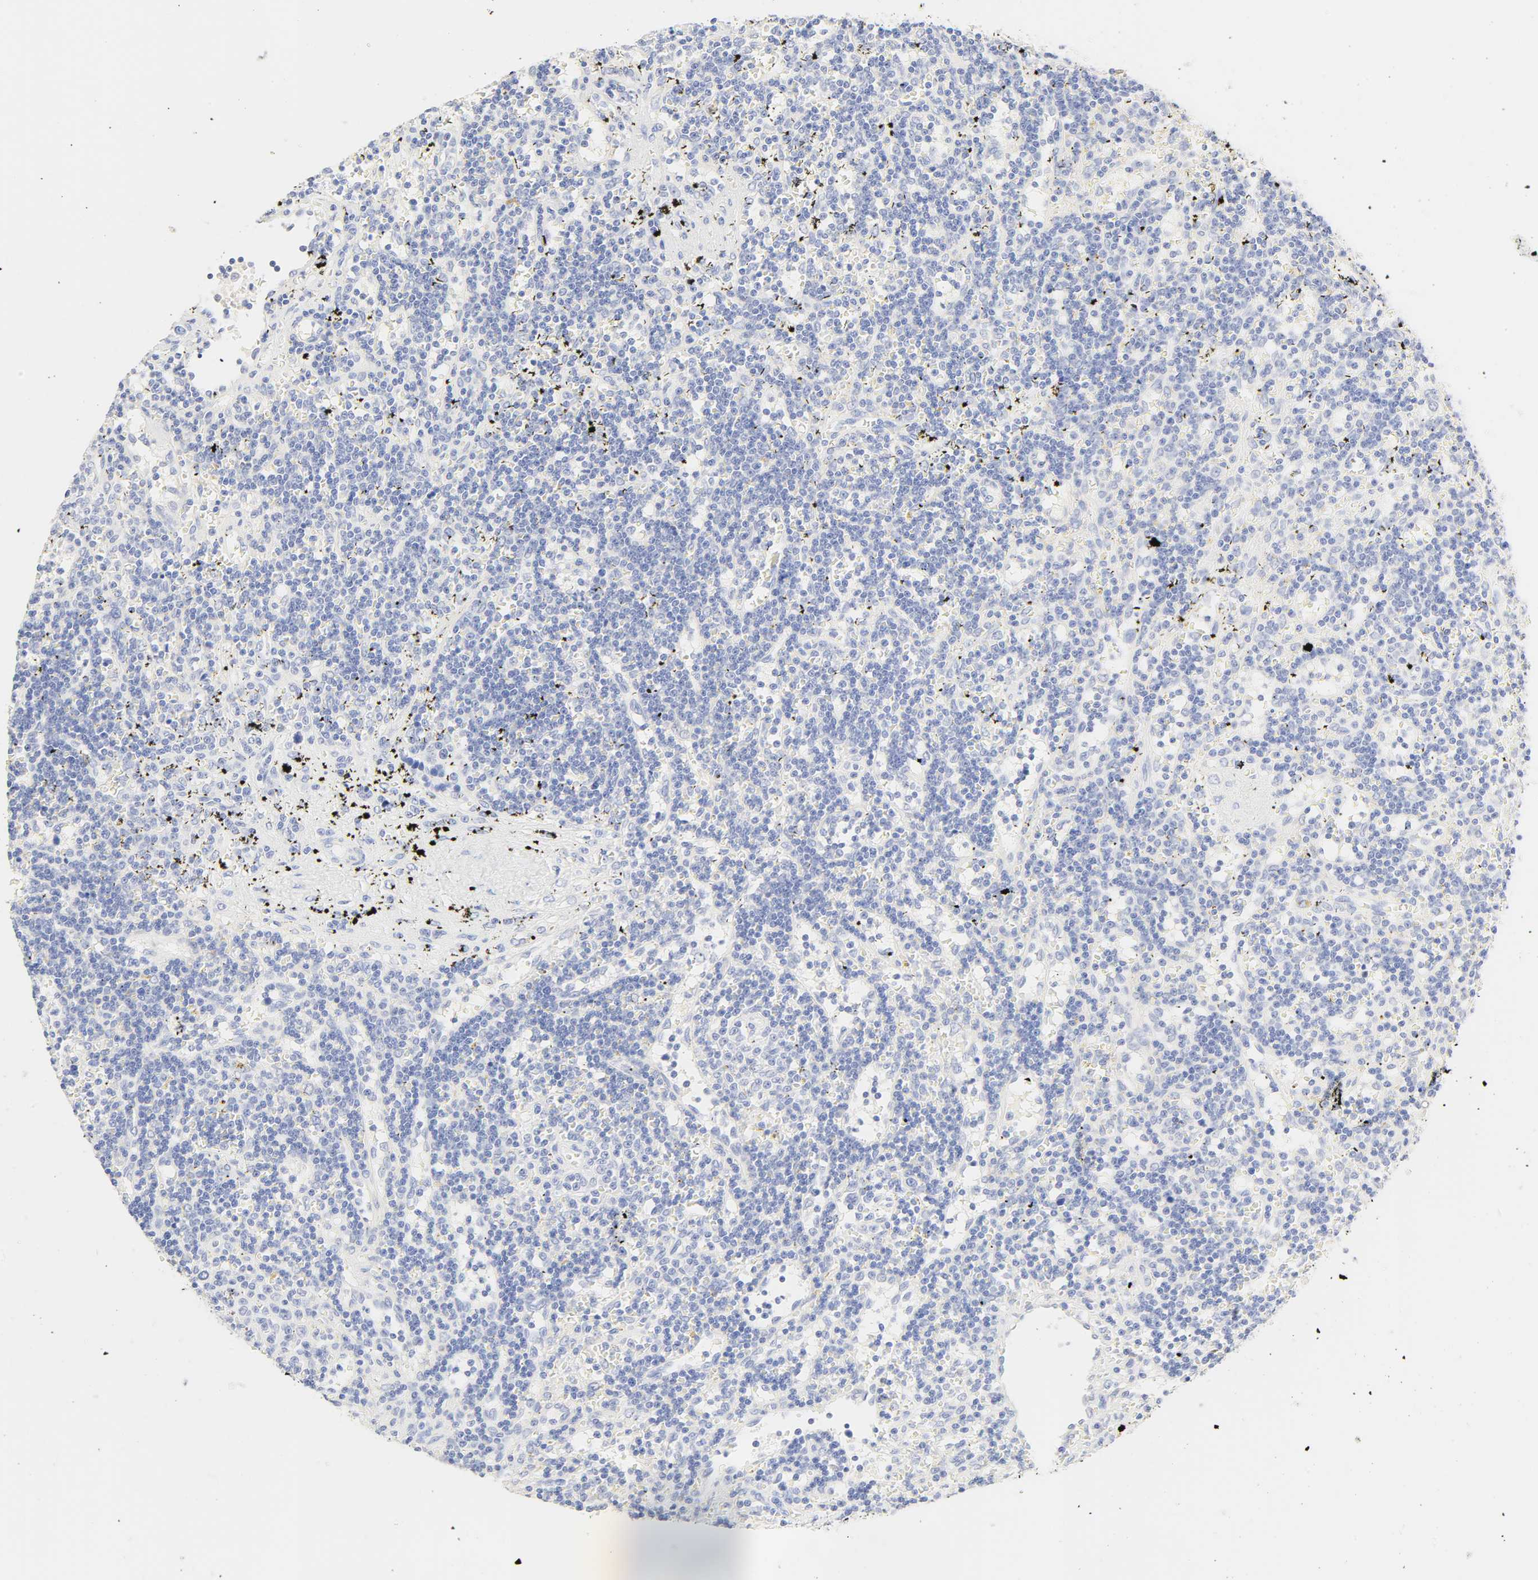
{"staining": {"intensity": "negative", "quantity": "none", "location": "none"}, "tissue": "lymphoma", "cell_type": "Tumor cells", "image_type": "cancer", "snomed": [{"axis": "morphology", "description": "Malignant lymphoma, non-Hodgkin's type, Low grade"}, {"axis": "topography", "description": "Spleen"}], "caption": "An image of human lymphoma is negative for staining in tumor cells.", "gene": "SLCO1B3", "patient": {"sex": "male", "age": 60}}